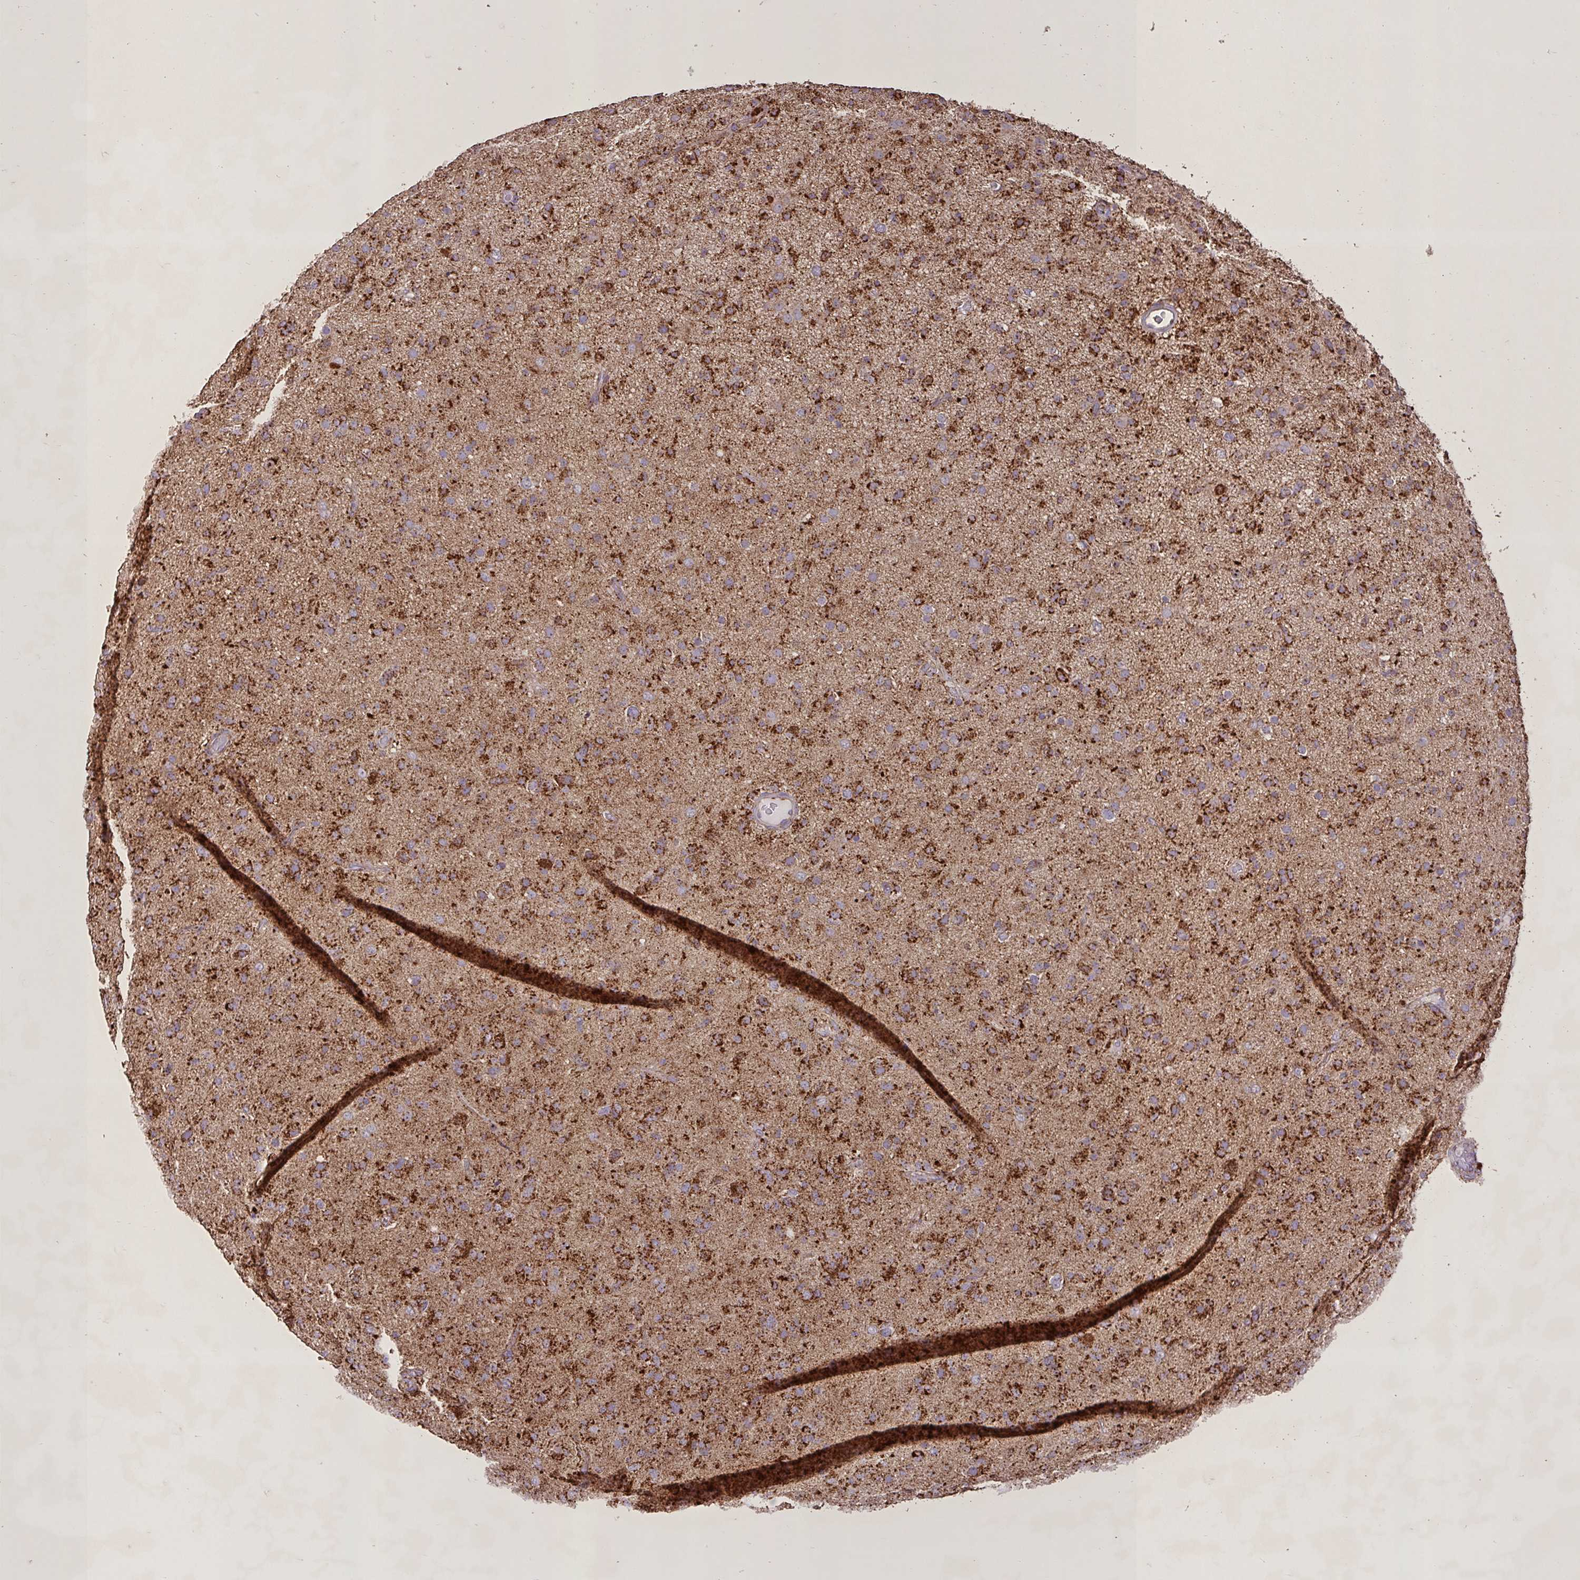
{"staining": {"intensity": "strong", "quantity": ">75%", "location": "cytoplasmic/membranous"}, "tissue": "glioma", "cell_type": "Tumor cells", "image_type": "cancer", "snomed": [{"axis": "morphology", "description": "Glioma, malignant, Low grade"}, {"axis": "topography", "description": "Brain"}], "caption": "A brown stain highlights strong cytoplasmic/membranous expression of a protein in human glioma tumor cells.", "gene": "AGK", "patient": {"sex": "male", "age": 65}}